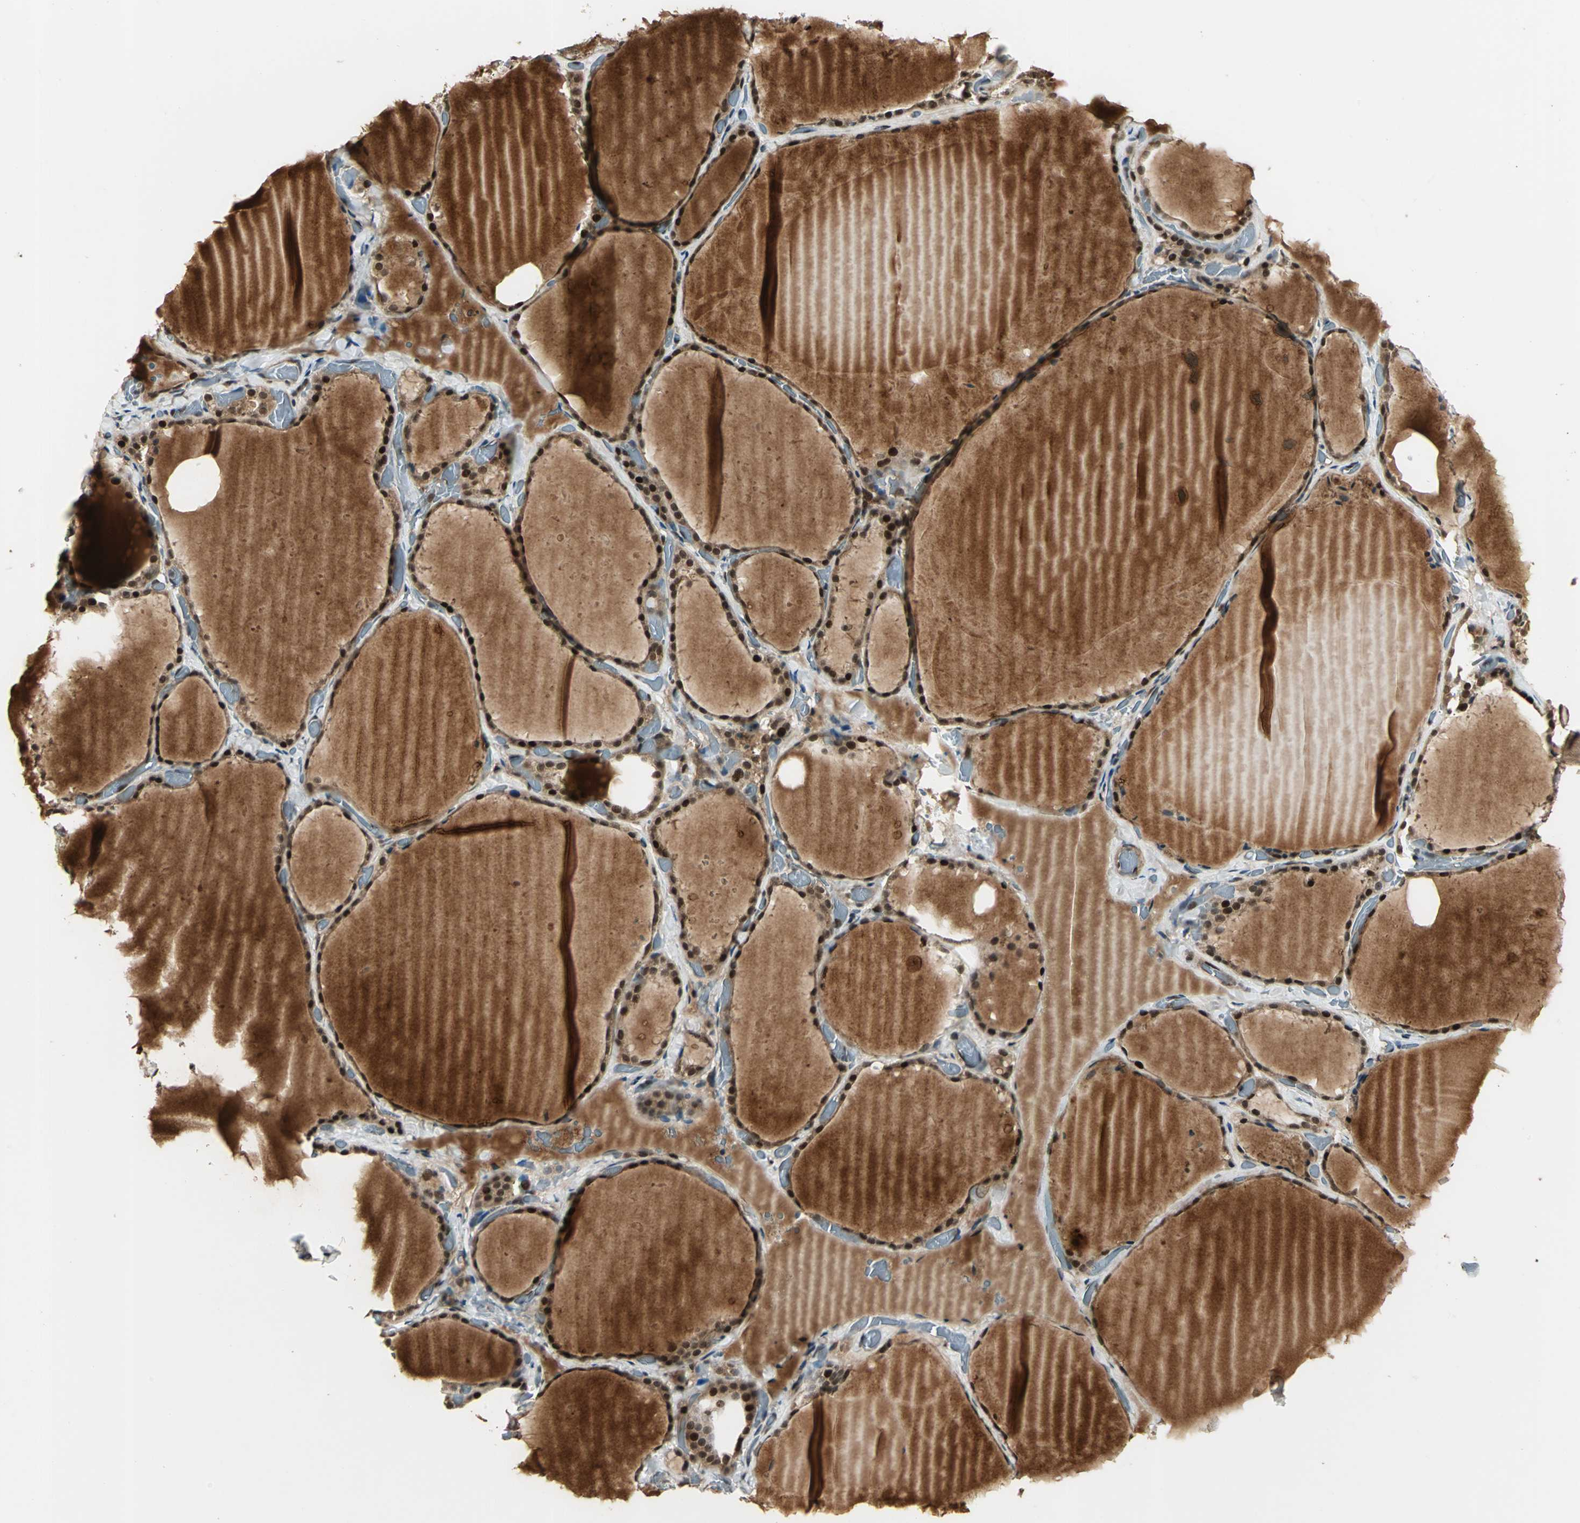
{"staining": {"intensity": "strong", "quantity": ">75%", "location": "cytoplasmic/membranous,nuclear"}, "tissue": "thyroid gland", "cell_type": "Glandular cells", "image_type": "normal", "snomed": [{"axis": "morphology", "description": "Normal tissue, NOS"}, {"axis": "topography", "description": "Thyroid gland"}], "caption": "The photomicrograph reveals immunohistochemical staining of benign thyroid gland. There is strong cytoplasmic/membranous,nuclear staining is identified in about >75% of glandular cells.", "gene": "PSMC3", "patient": {"sex": "female", "age": 22}}